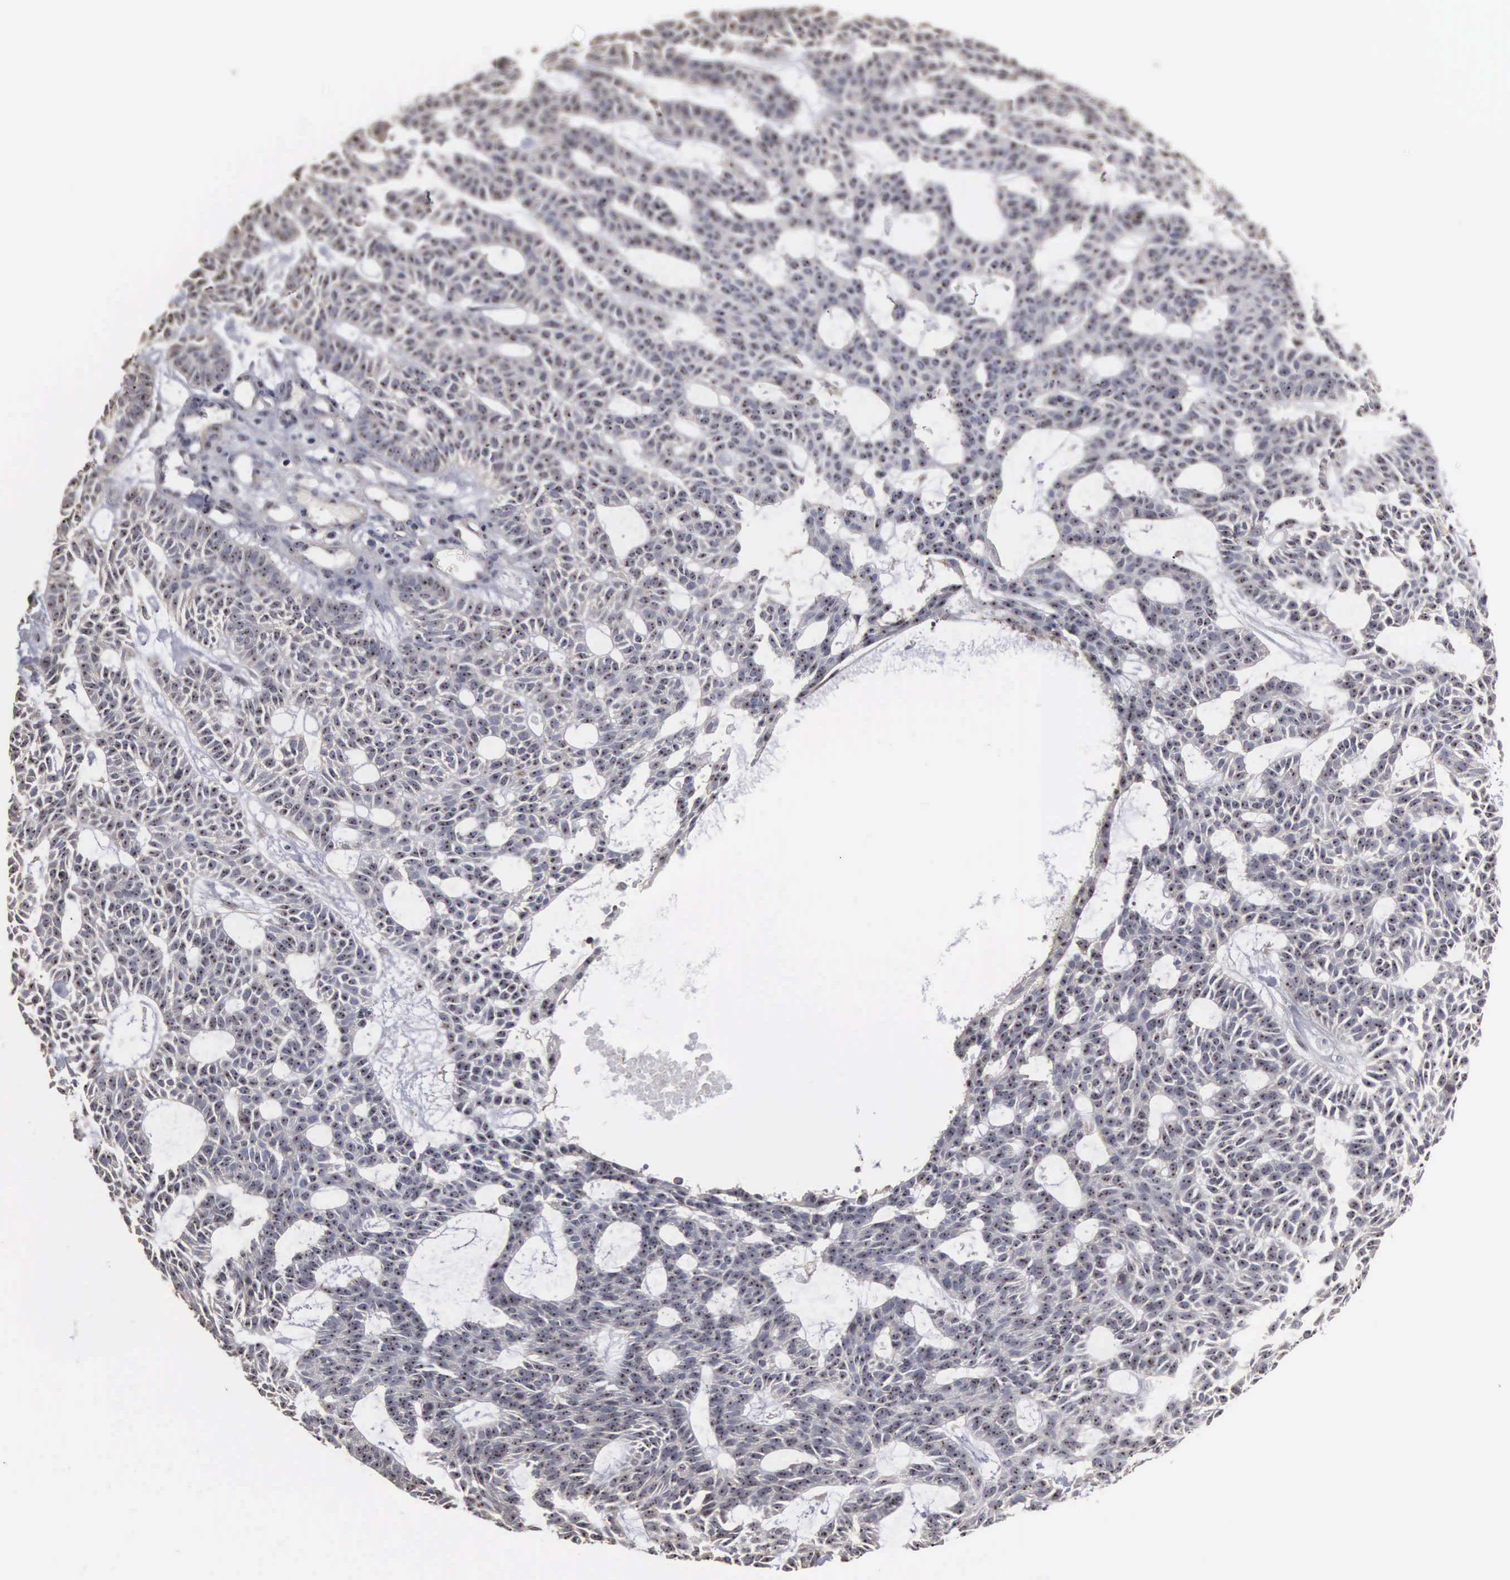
{"staining": {"intensity": "weak", "quantity": ">75%", "location": "nuclear"}, "tissue": "skin cancer", "cell_type": "Tumor cells", "image_type": "cancer", "snomed": [{"axis": "morphology", "description": "Basal cell carcinoma"}, {"axis": "topography", "description": "Skin"}], "caption": "Brown immunohistochemical staining in human skin basal cell carcinoma exhibits weak nuclear staining in about >75% of tumor cells. (brown staining indicates protein expression, while blue staining denotes nuclei).", "gene": "NGDN", "patient": {"sex": "male", "age": 75}}